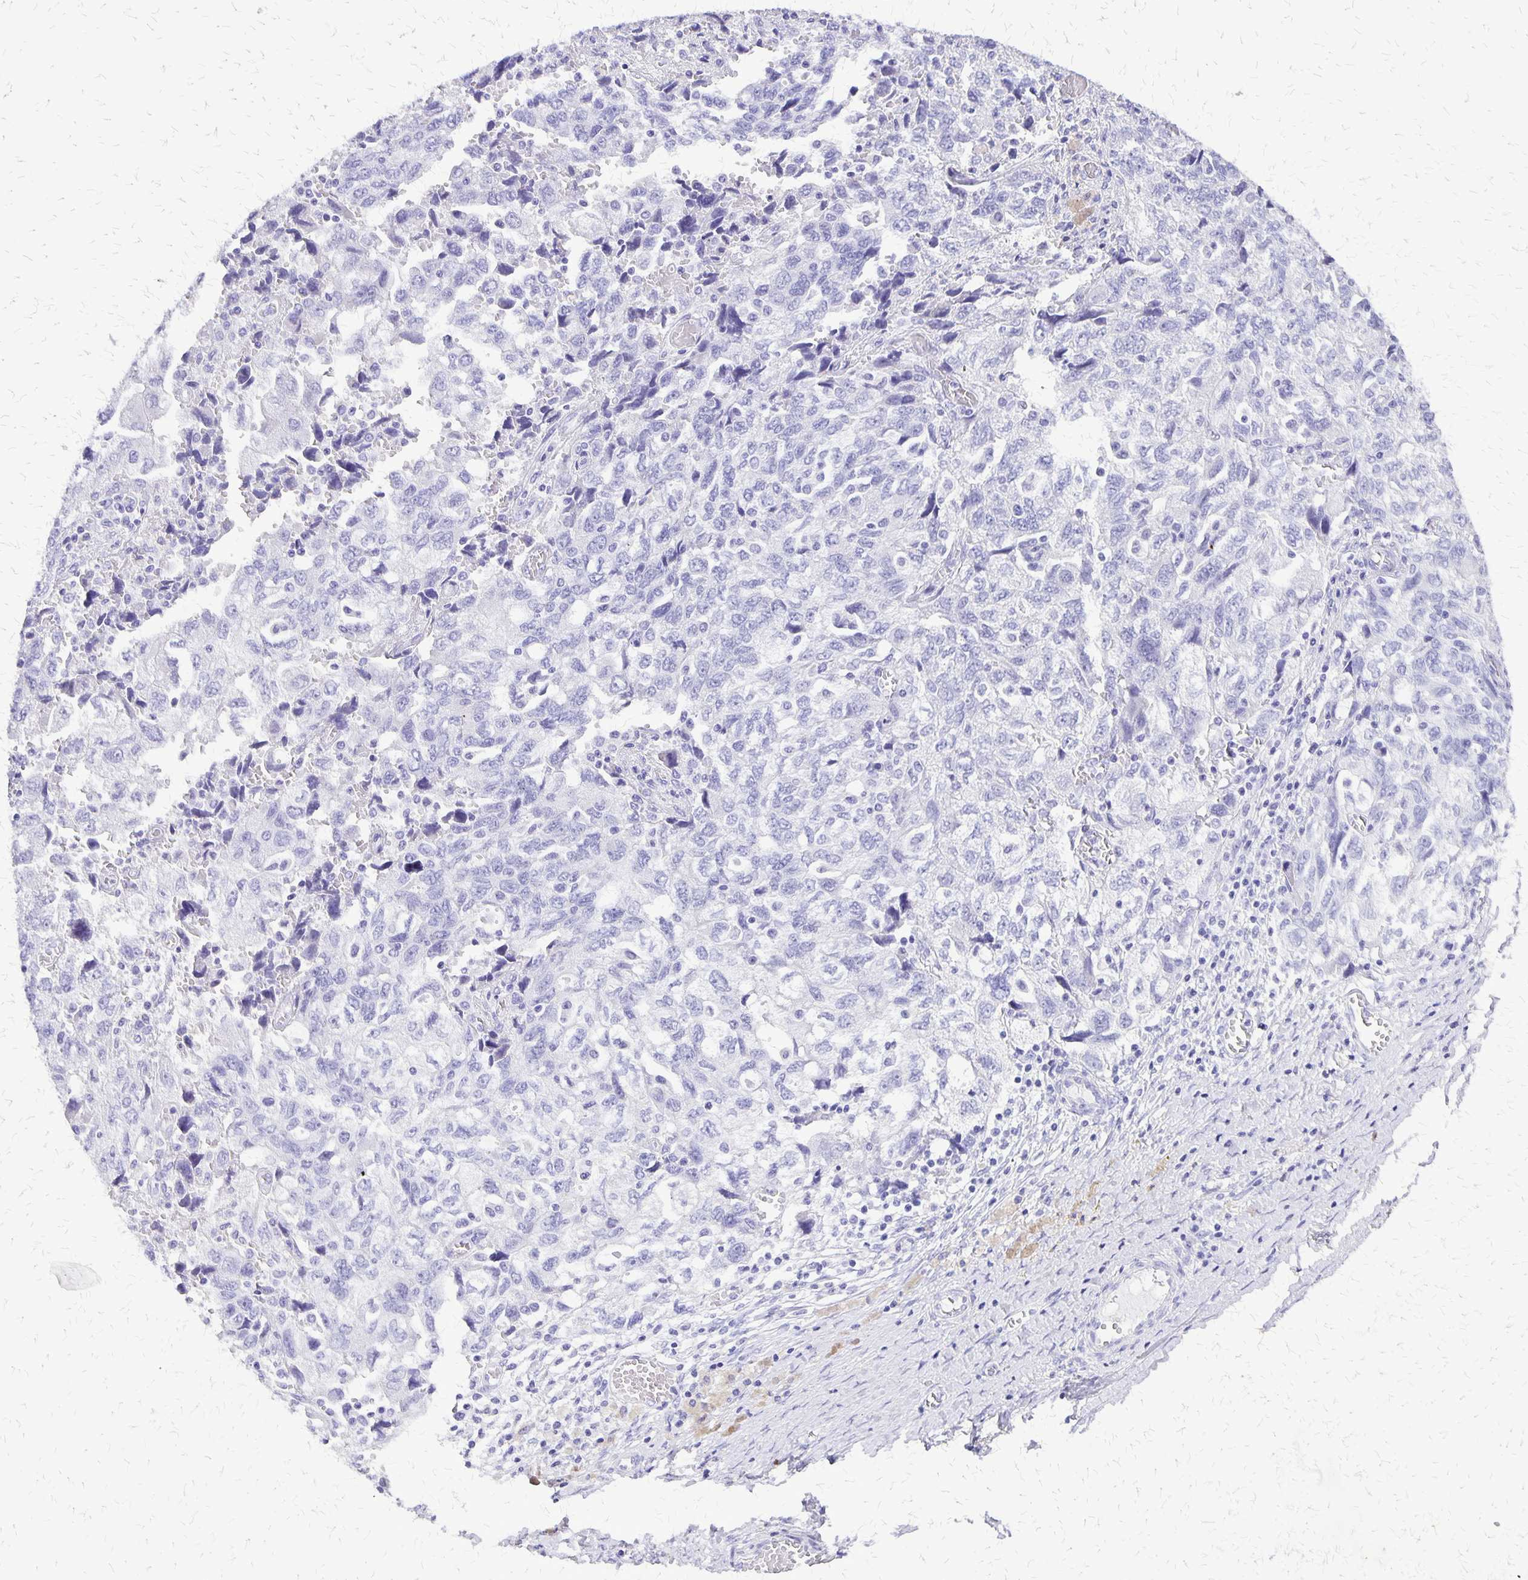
{"staining": {"intensity": "negative", "quantity": "none", "location": "none"}, "tissue": "ovarian cancer", "cell_type": "Tumor cells", "image_type": "cancer", "snomed": [{"axis": "morphology", "description": "Carcinoma, NOS"}, {"axis": "morphology", "description": "Cystadenocarcinoma, serous, NOS"}, {"axis": "topography", "description": "Ovary"}], "caption": "IHC of ovarian cancer shows no staining in tumor cells.", "gene": "SLC13A2", "patient": {"sex": "female", "age": 69}}